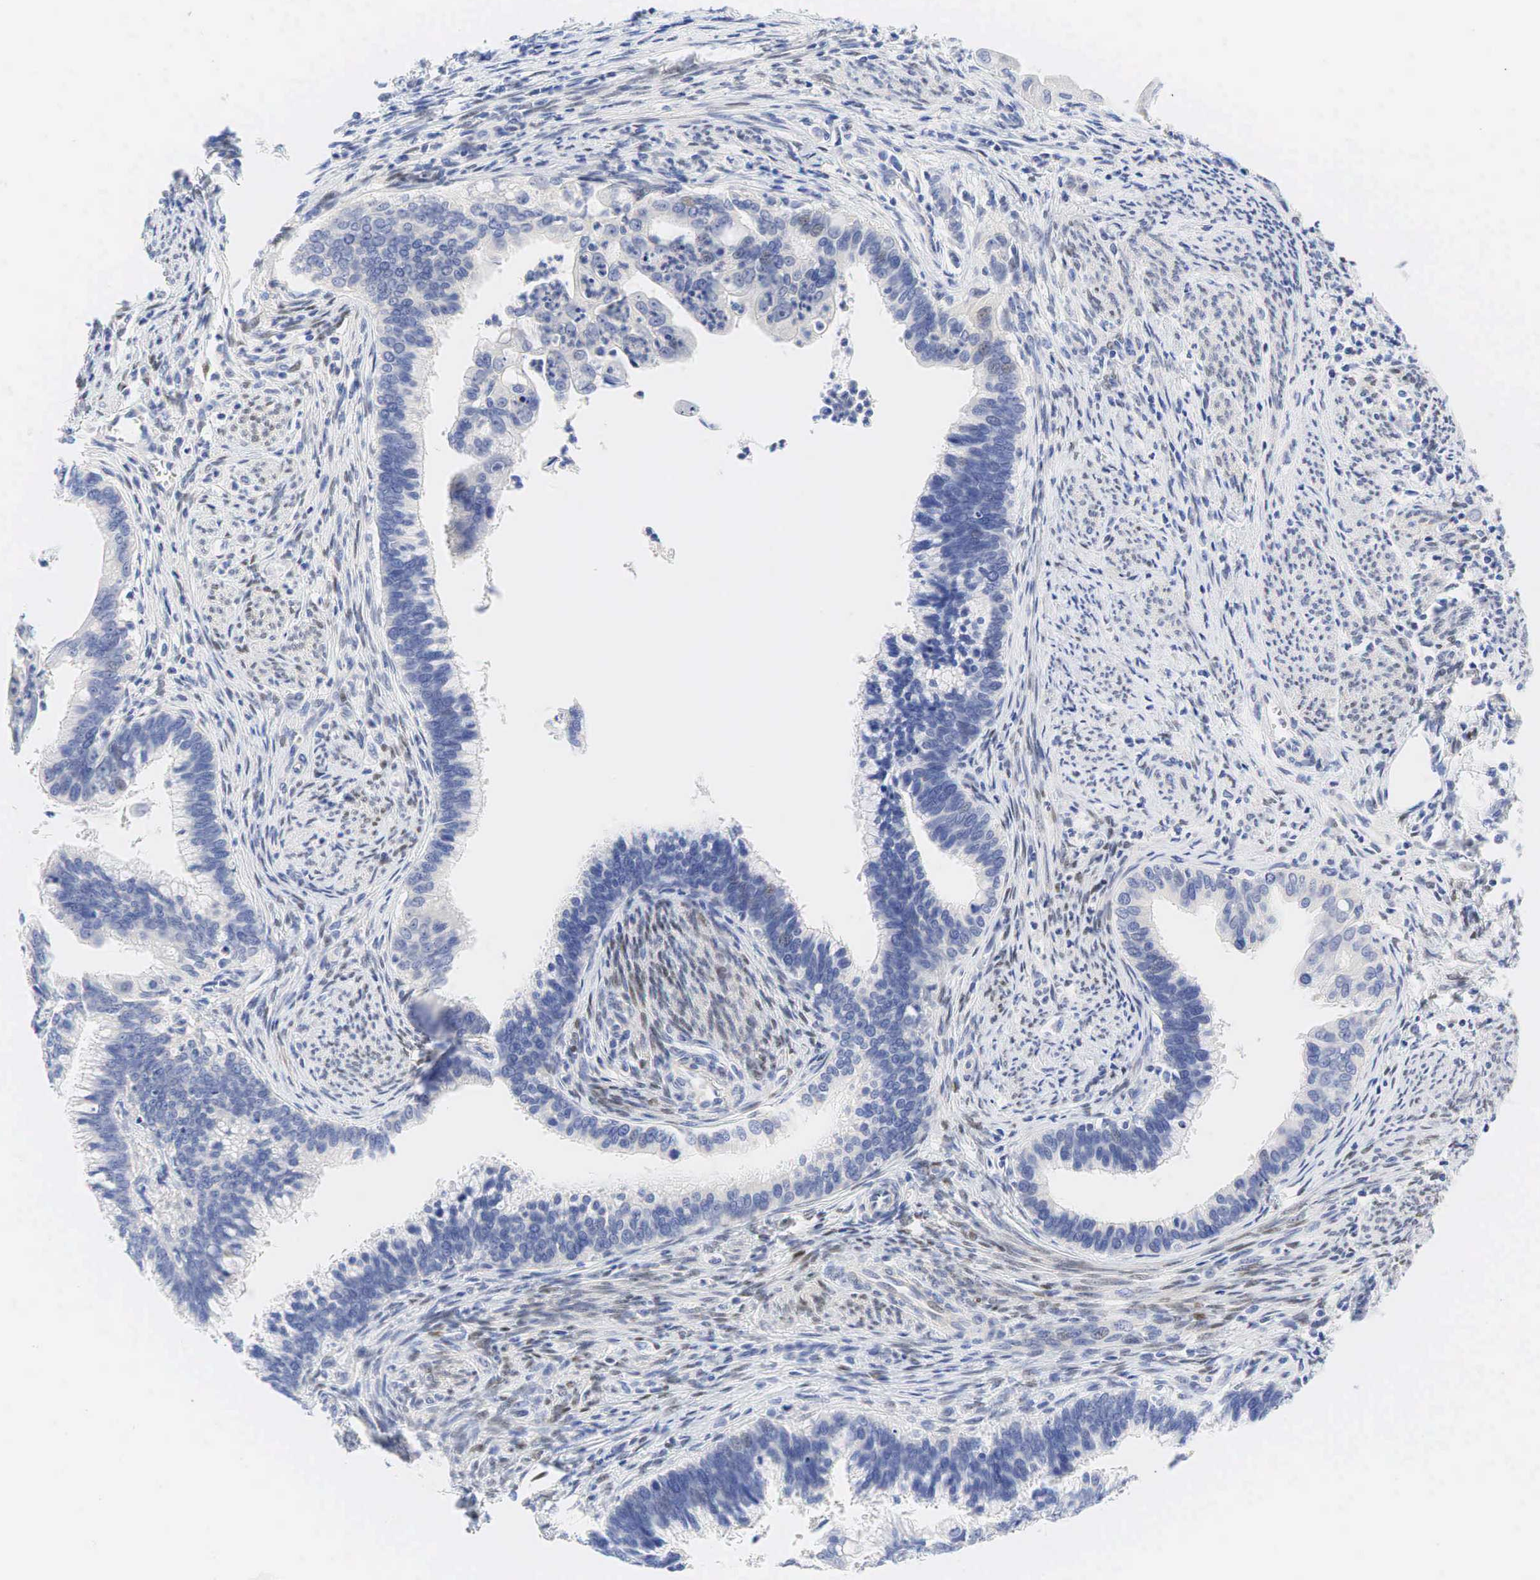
{"staining": {"intensity": "negative", "quantity": "none", "location": "none"}, "tissue": "cervical cancer", "cell_type": "Tumor cells", "image_type": "cancer", "snomed": [{"axis": "morphology", "description": "Adenocarcinoma, NOS"}, {"axis": "topography", "description": "Cervix"}], "caption": "Cervical cancer was stained to show a protein in brown. There is no significant staining in tumor cells. The staining is performed using DAB brown chromogen with nuclei counter-stained in using hematoxylin.", "gene": "AR", "patient": {"sex": "female", "age": 47}}